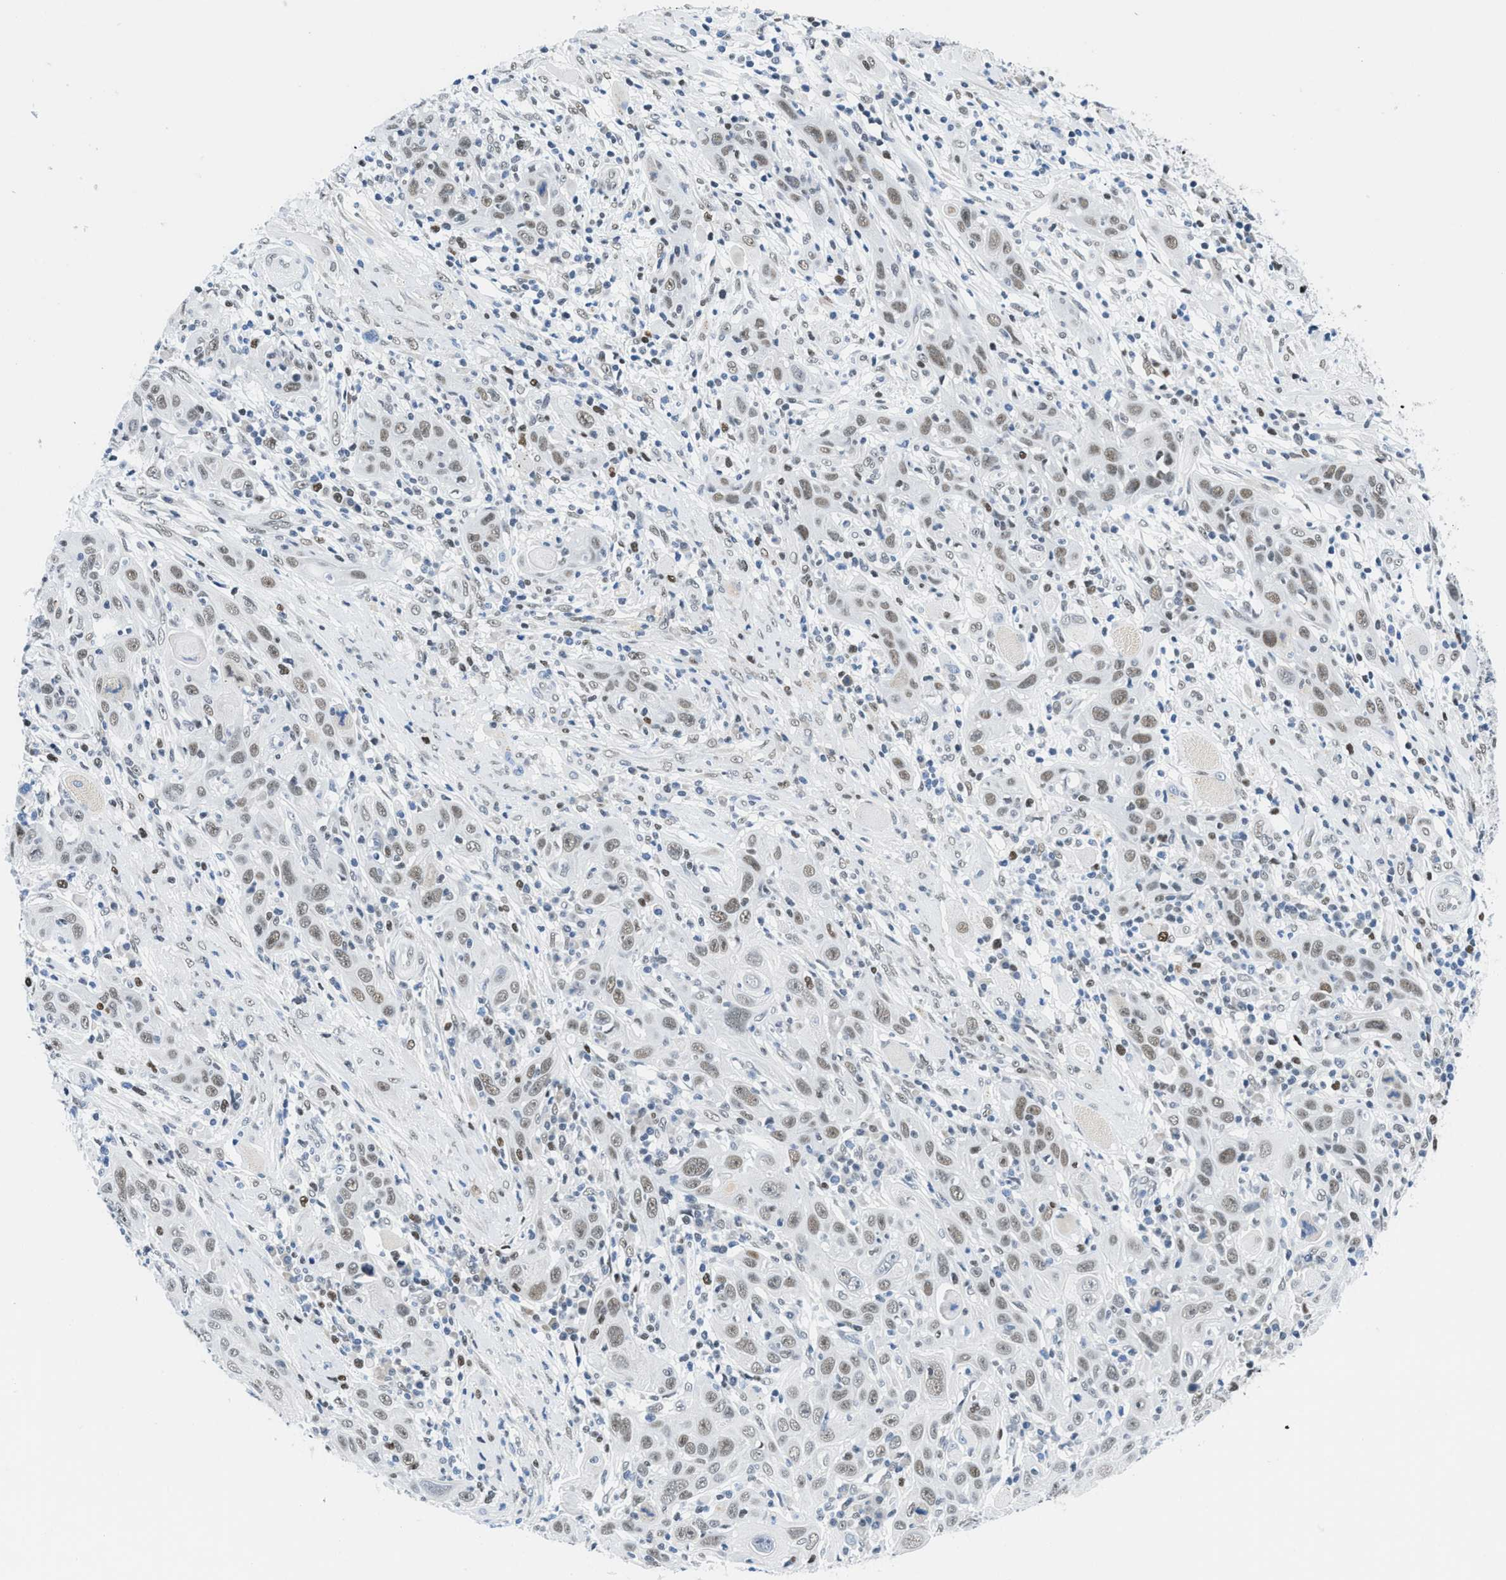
{"staining": {"intensity": "weak", "quantity": "25%-75%", "location": "nuclear"}, "tissue": "skin cancer", "cell_type": "Tumor cells", "image_type": "cancer", "snomed": [{"axis": "morphology", "description": "Squamous cell carcinoma, NOS"}, {"axis": "topography", "description": "Skin"}], "caption": "Human skin cancer (squamous cell carcinoma) stained with a protein marker shows weak staining in tumor cells.", "gene": "SMARCAD1", "patient": {"sex": "female", "age": 88}}